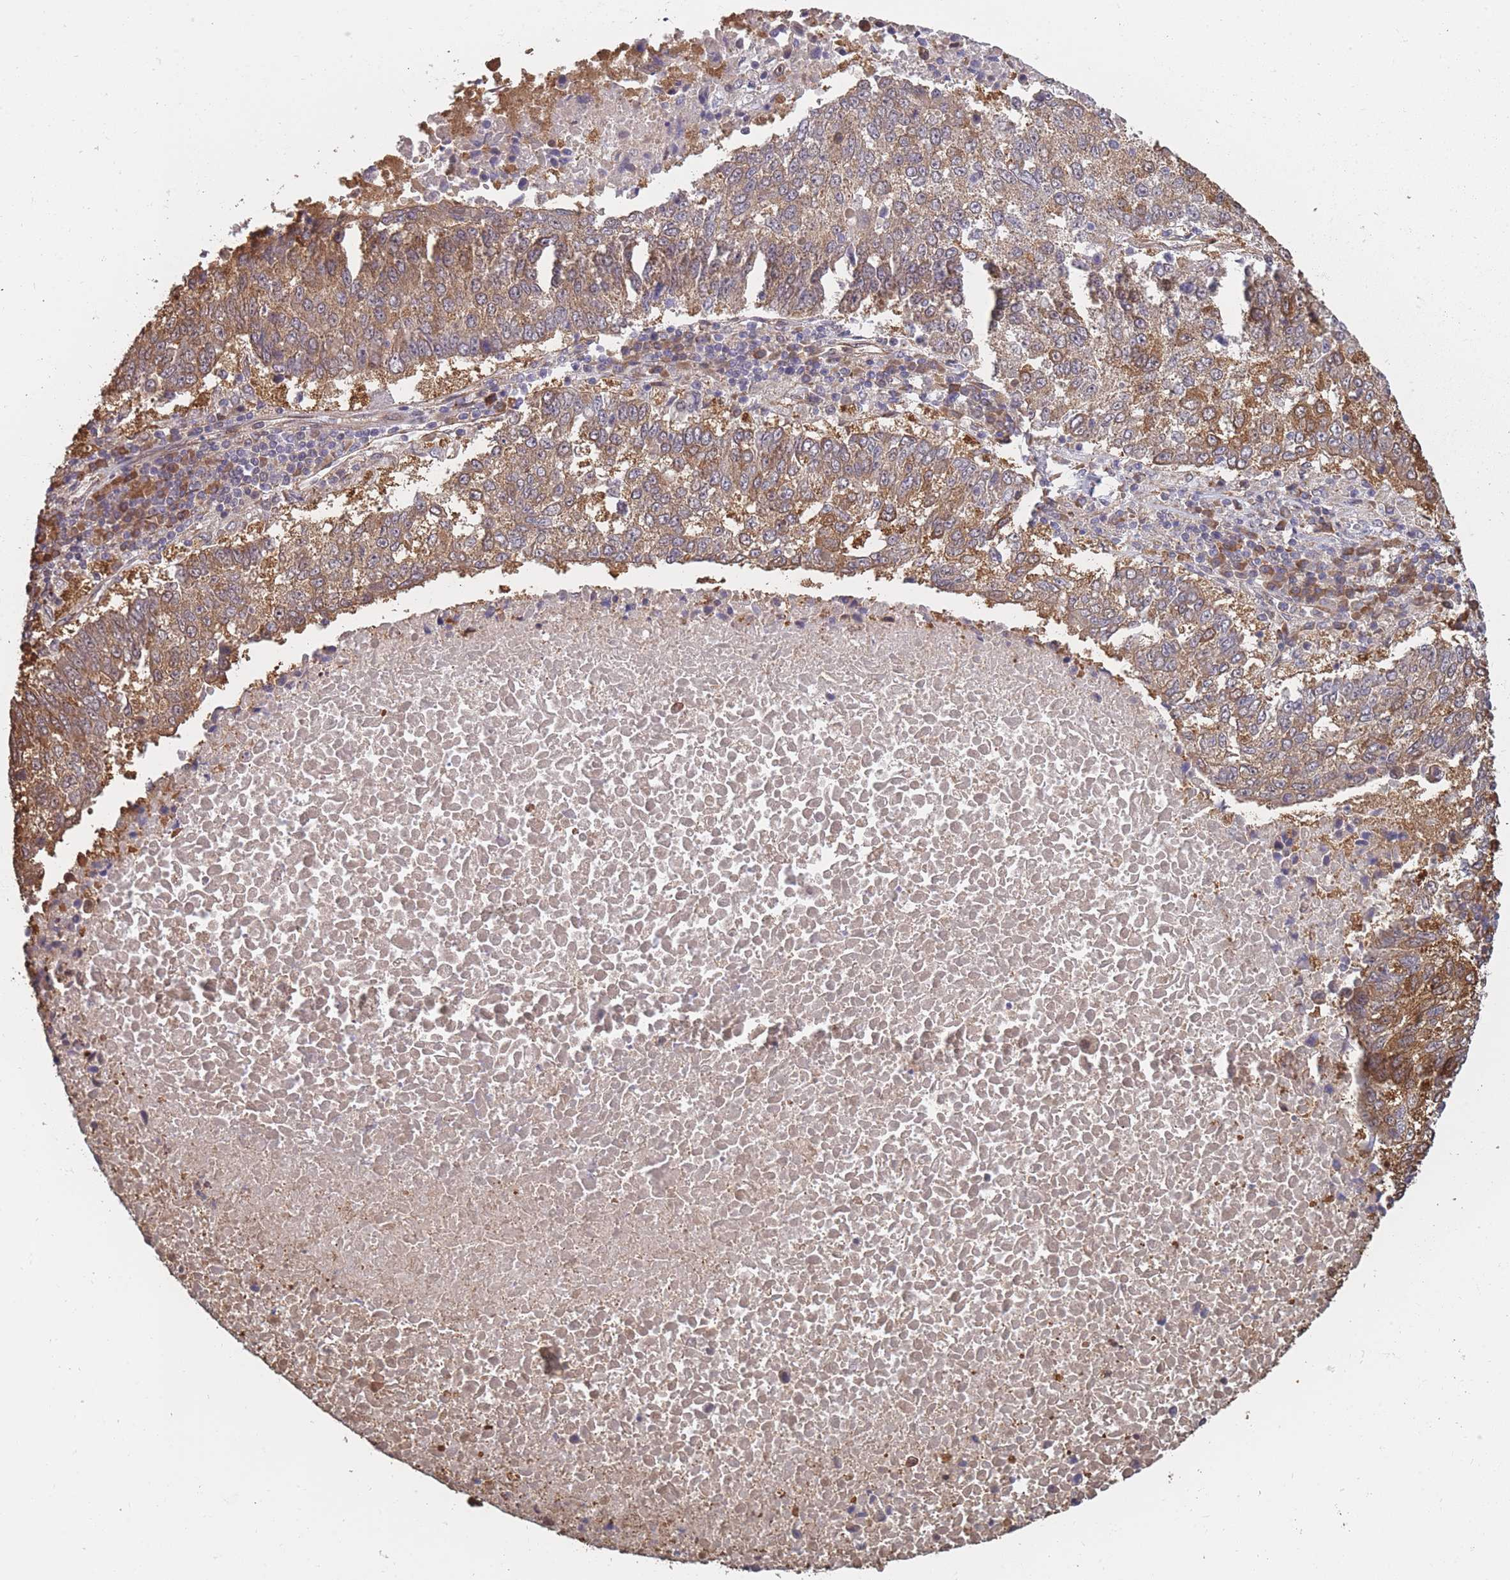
{"staining": {"intensity": "moderate", "quantity": ">75%", "location": "cytoplasmic/membranous"}, "tissue": "lung cancer", "cell_type": "Tumor cells", "image_type": "cancer", "snomed": [{"axis": "morphology", "description": "Squamous cell carcinoma, NOS"}, {"axis": "topography", "description": "Lung"}], "caption": "An image of human lung cancer (squamous cell carcinoma) stained for a protein shows moderate cytoplasmic/membranous brown staining in tumor cells.", "gene": "ARL13B", "patient": {"sex": "male", "age": 73}}